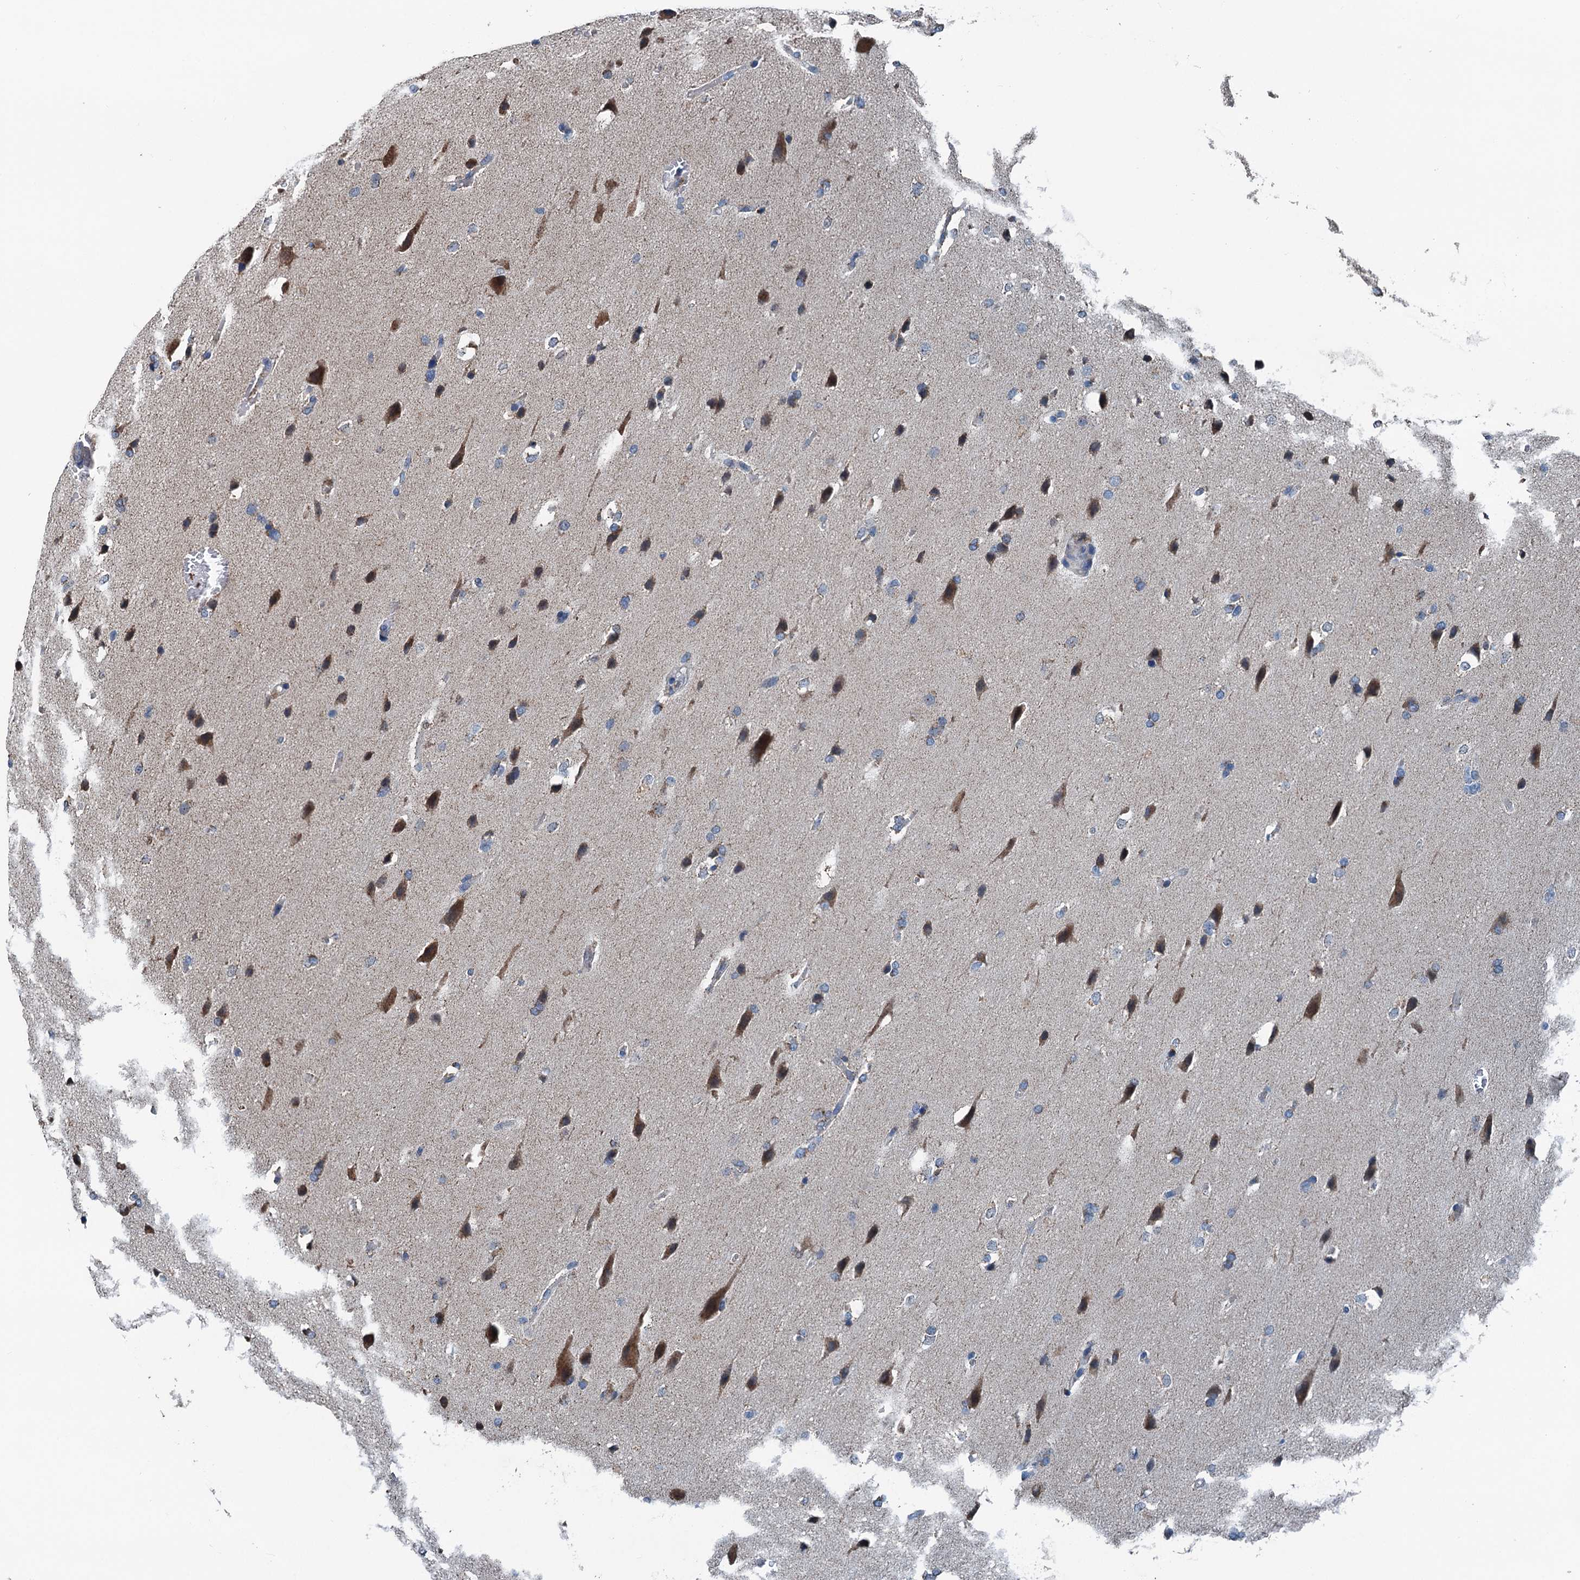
{"staining": {"intensity": "moderate", "quantity": ">75%", "location": "cytoplasmic/membranous"}, "tissue": "glioma", "cell_type": "Tumor cells", "image_type": "cancer", "snomed": [{"axis": "morphology", "description": "Glioma, malignant, Low grade"}, {"axis": "topography", "description": "Brain"}], "caption": "Malignant glioma (low-grade) was stained to show a protein in brown. There is medium levels of moderate cytoplasmic/membranous staining in about >75% of tumor cells.", "gene": "TRPT1", "patient": {"sex": "female", "age": 37}}